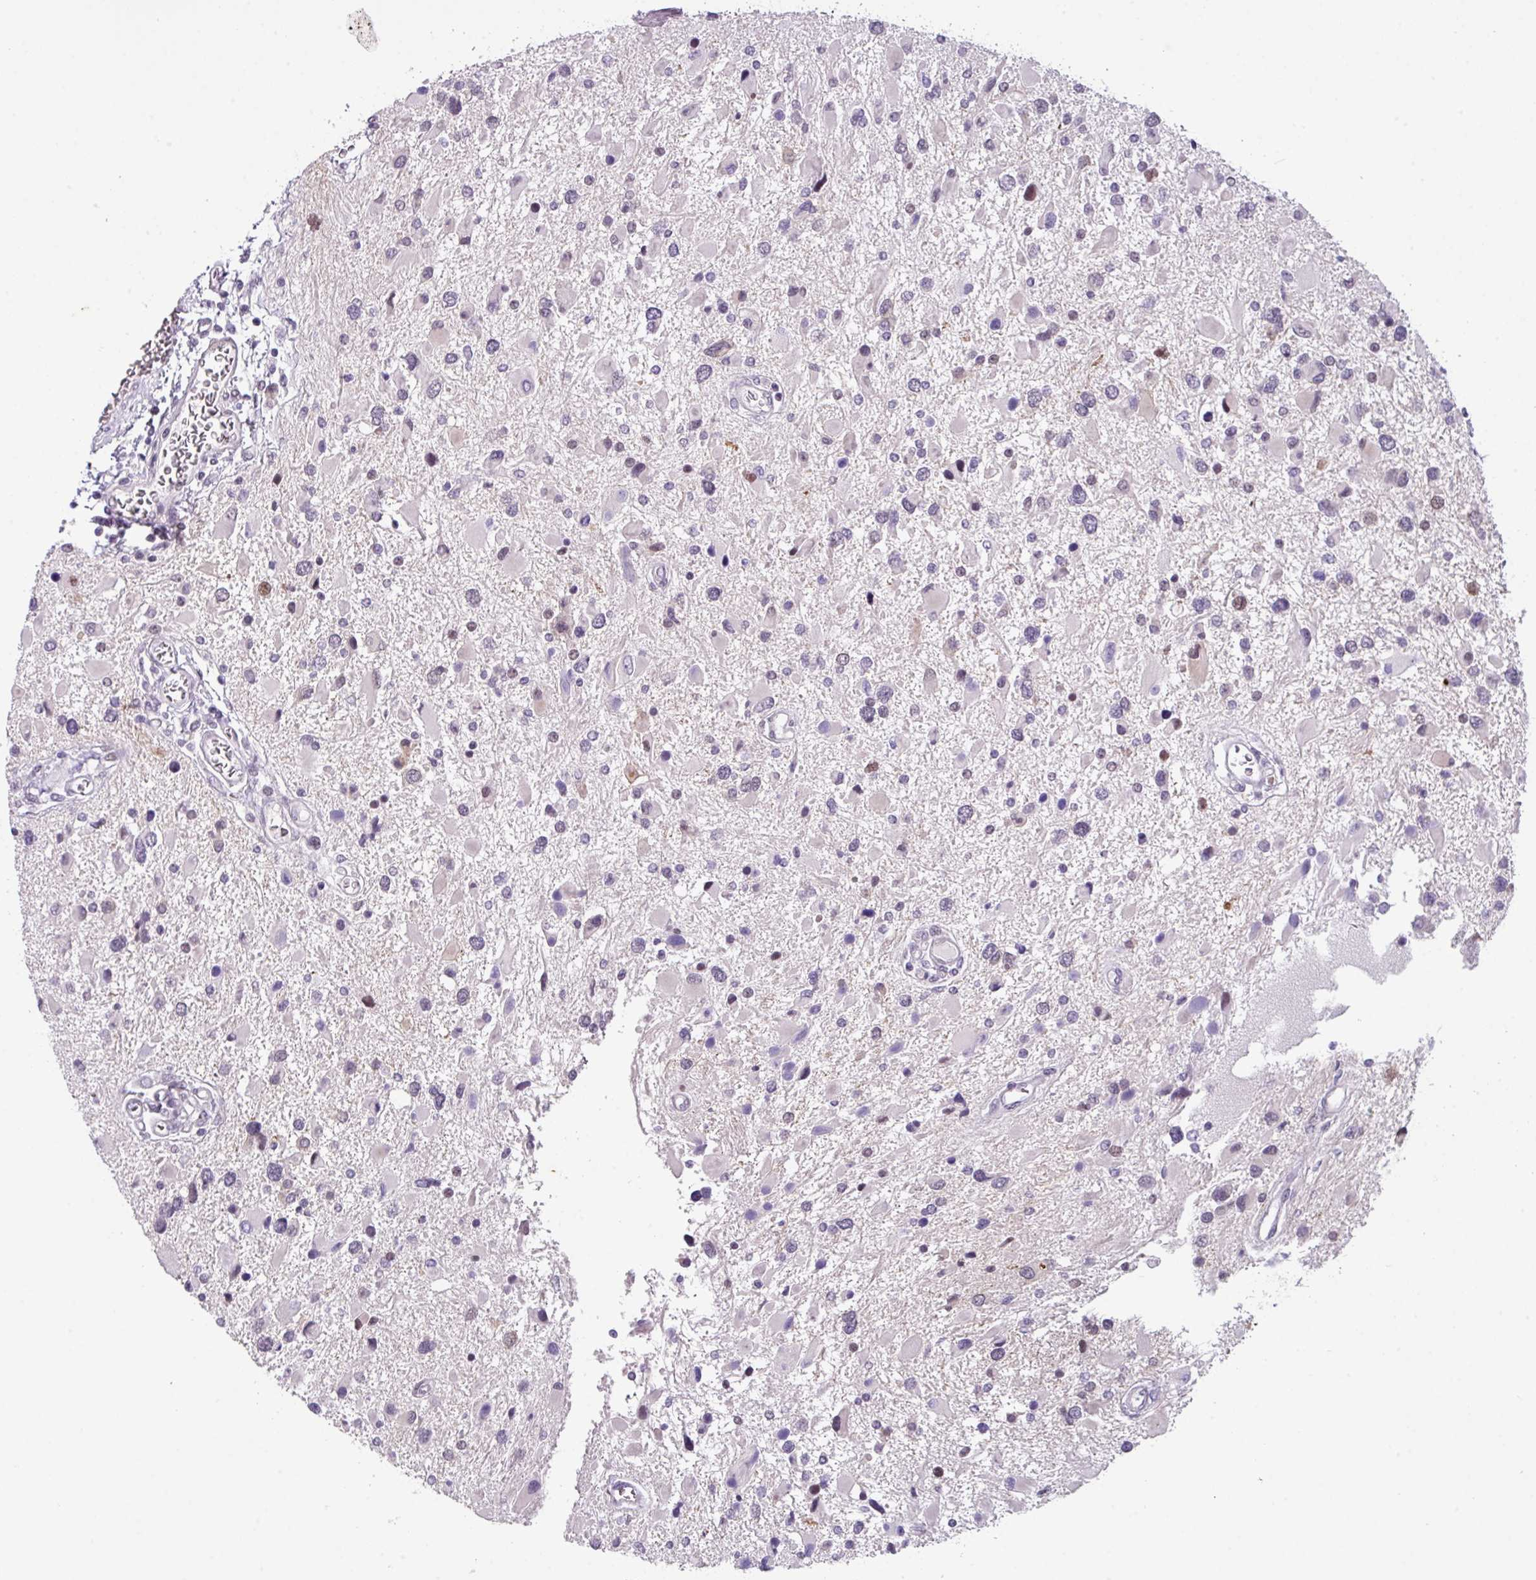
{"staining": {"intensity": "negative", "quantity": "none", "location": "none"}, "tissue": "glioma", "cell_type": "Tumor cells", "image_type": "cancer", "snomed": [{"axis": "morphology", "description": "Glioma, malignant, High grade"}, {"axis": "topography", "description": "Brain"}], "caption": "DAB (3,3'-diaminobenzidine) immunohistochemical staining of glioma demonstrates no significant expression in tumor cells. The staining is performed using DAB brown chromogen with nuclei counter-stained in using hematoxylin.", "gene": "ZFP3", "patient": {"sex": "male", "age": 53}}